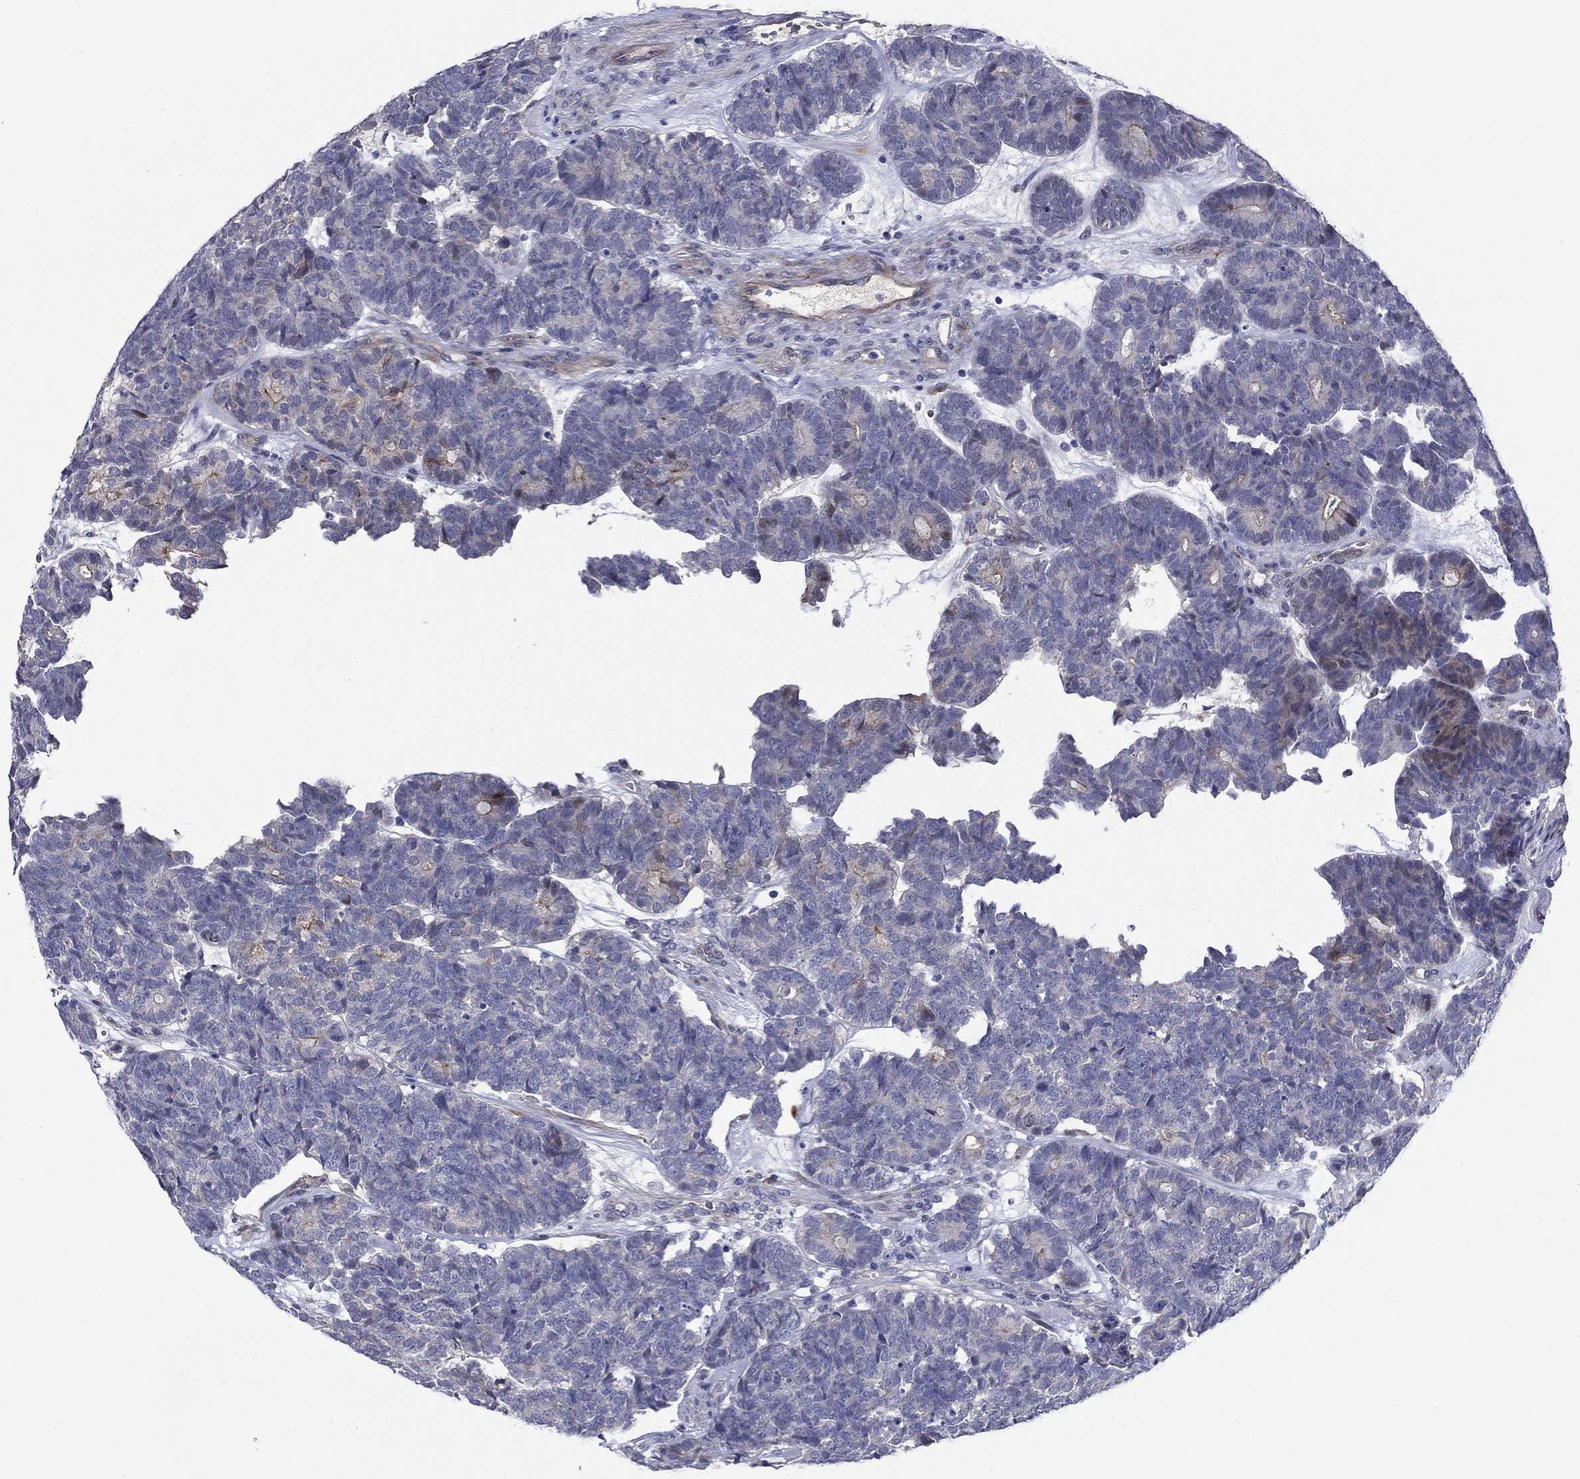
{"staining": {"intensity": "weak", "quantity": "<25%", "location": "cytoplasmic/membranous"}, "tissue": "head and neck cancer", "cell_type": "Tumor cells", "image_type": "cancer", "snomed": [{"axis": "morphology", "description": "Adenocarcinoma, NOS"}, {"axis": "topography", "description": "Head-Neck"}], "caption": "DAB immunohistochemical staining of human adenocarcinoma (head and neck) exhibits no significant positivity in tumor cells.", "gene": "SLC1A1", "patient": {"sex": "female", "age": 81}}